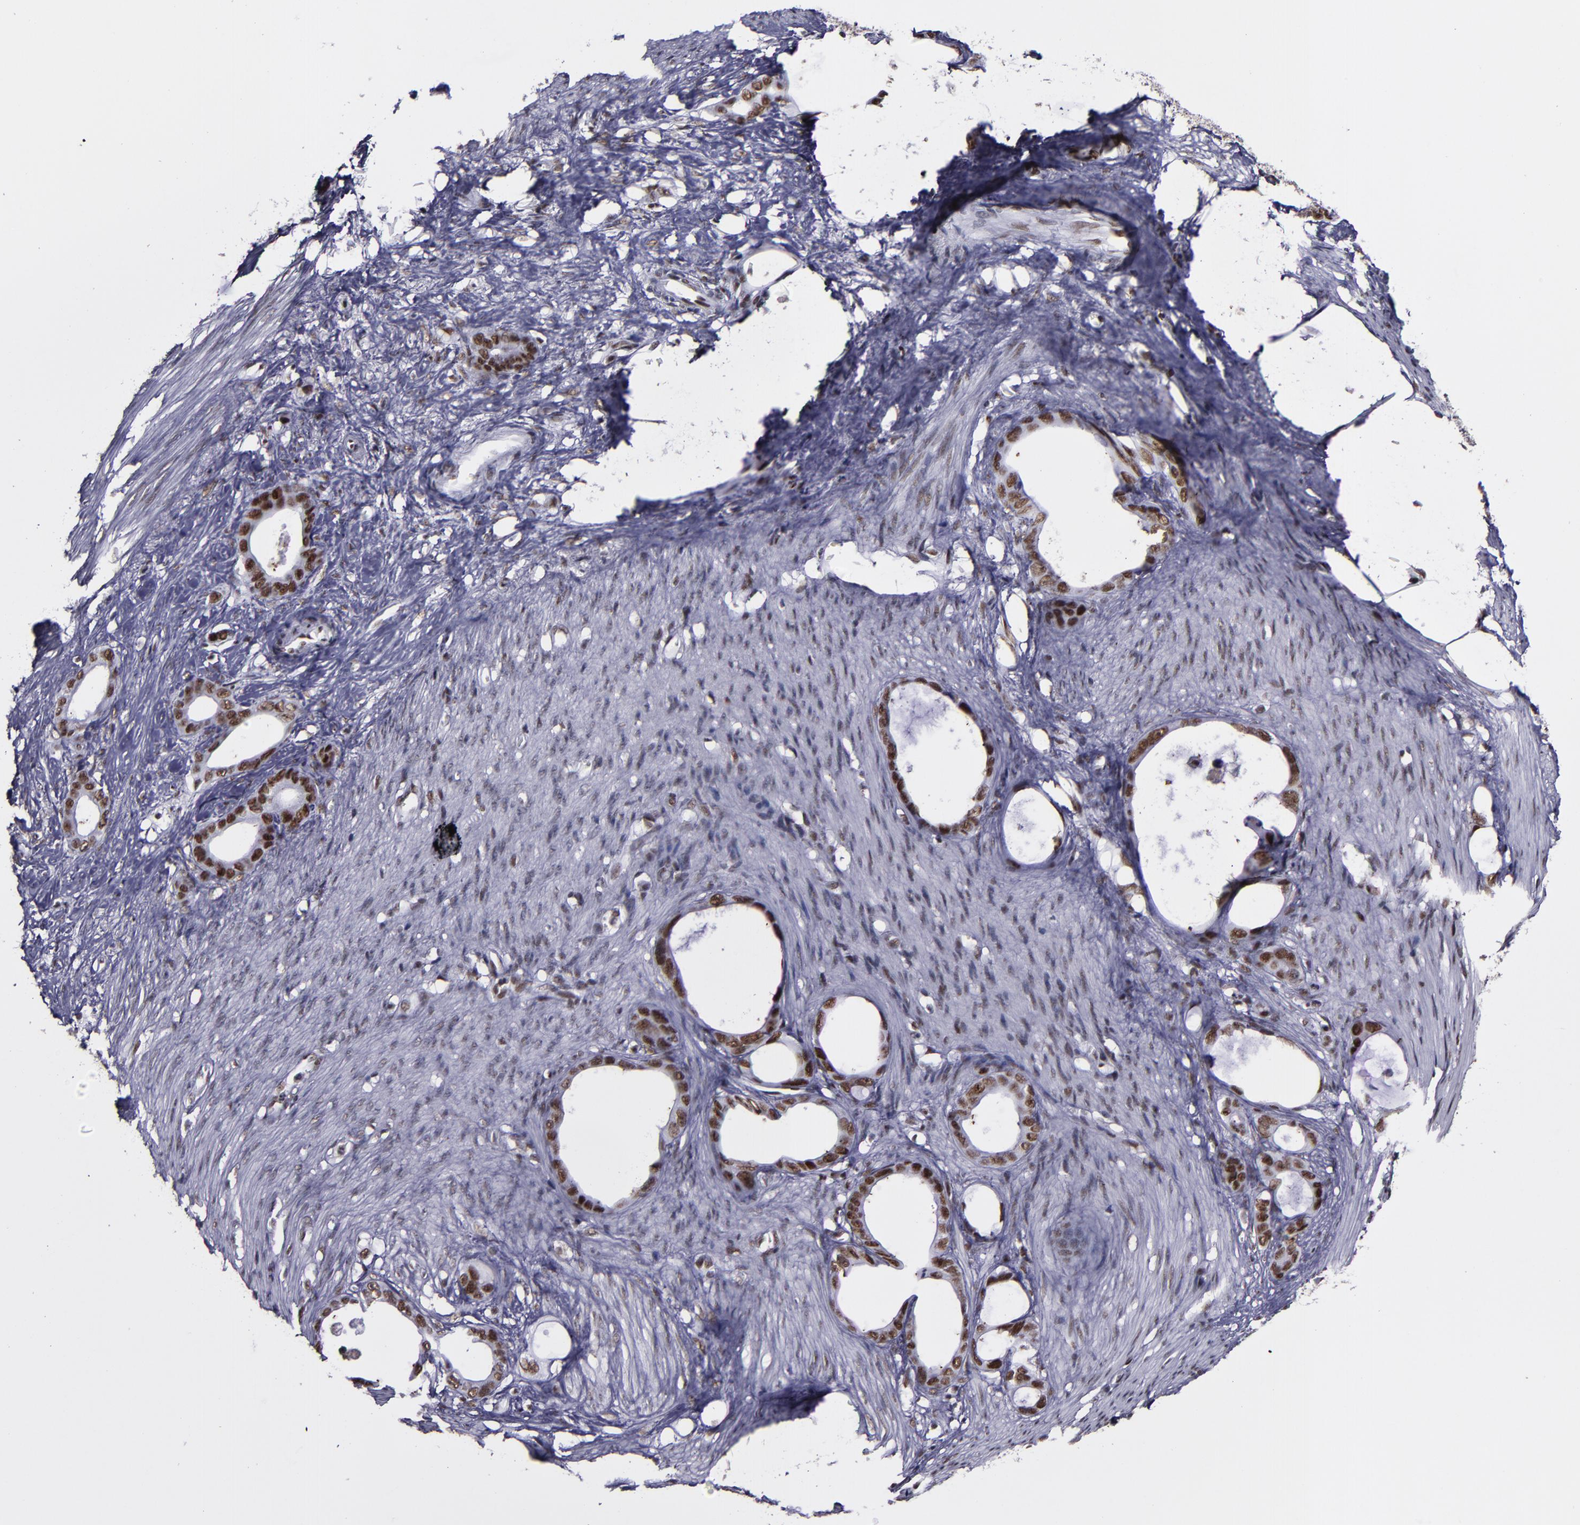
{"staining": {"intensity": "moderate", "quantity": ">75%", "location": "nuclear"}, "tissue": "stomach cancer", "cell_type": "Tumor cells", "image_type": "cancer", "snomed": [{"axis": "morphology", "description": "Adenocarcinoma, NOS"}, {"axis": "topography", "description": "Stomach"}], "caption": "An image of human stomach cancer stained for a protein demonstrates moderate nuclear brown staining in tumor cells. (Stains: DAB (3,3'-diaminobenzidine) in brown, nuclei in blue, Microscopy: brightfield microscopy at high magnification).", "gene": "PPP4R3A", "patient": {"sex": "female", "age": 75}}